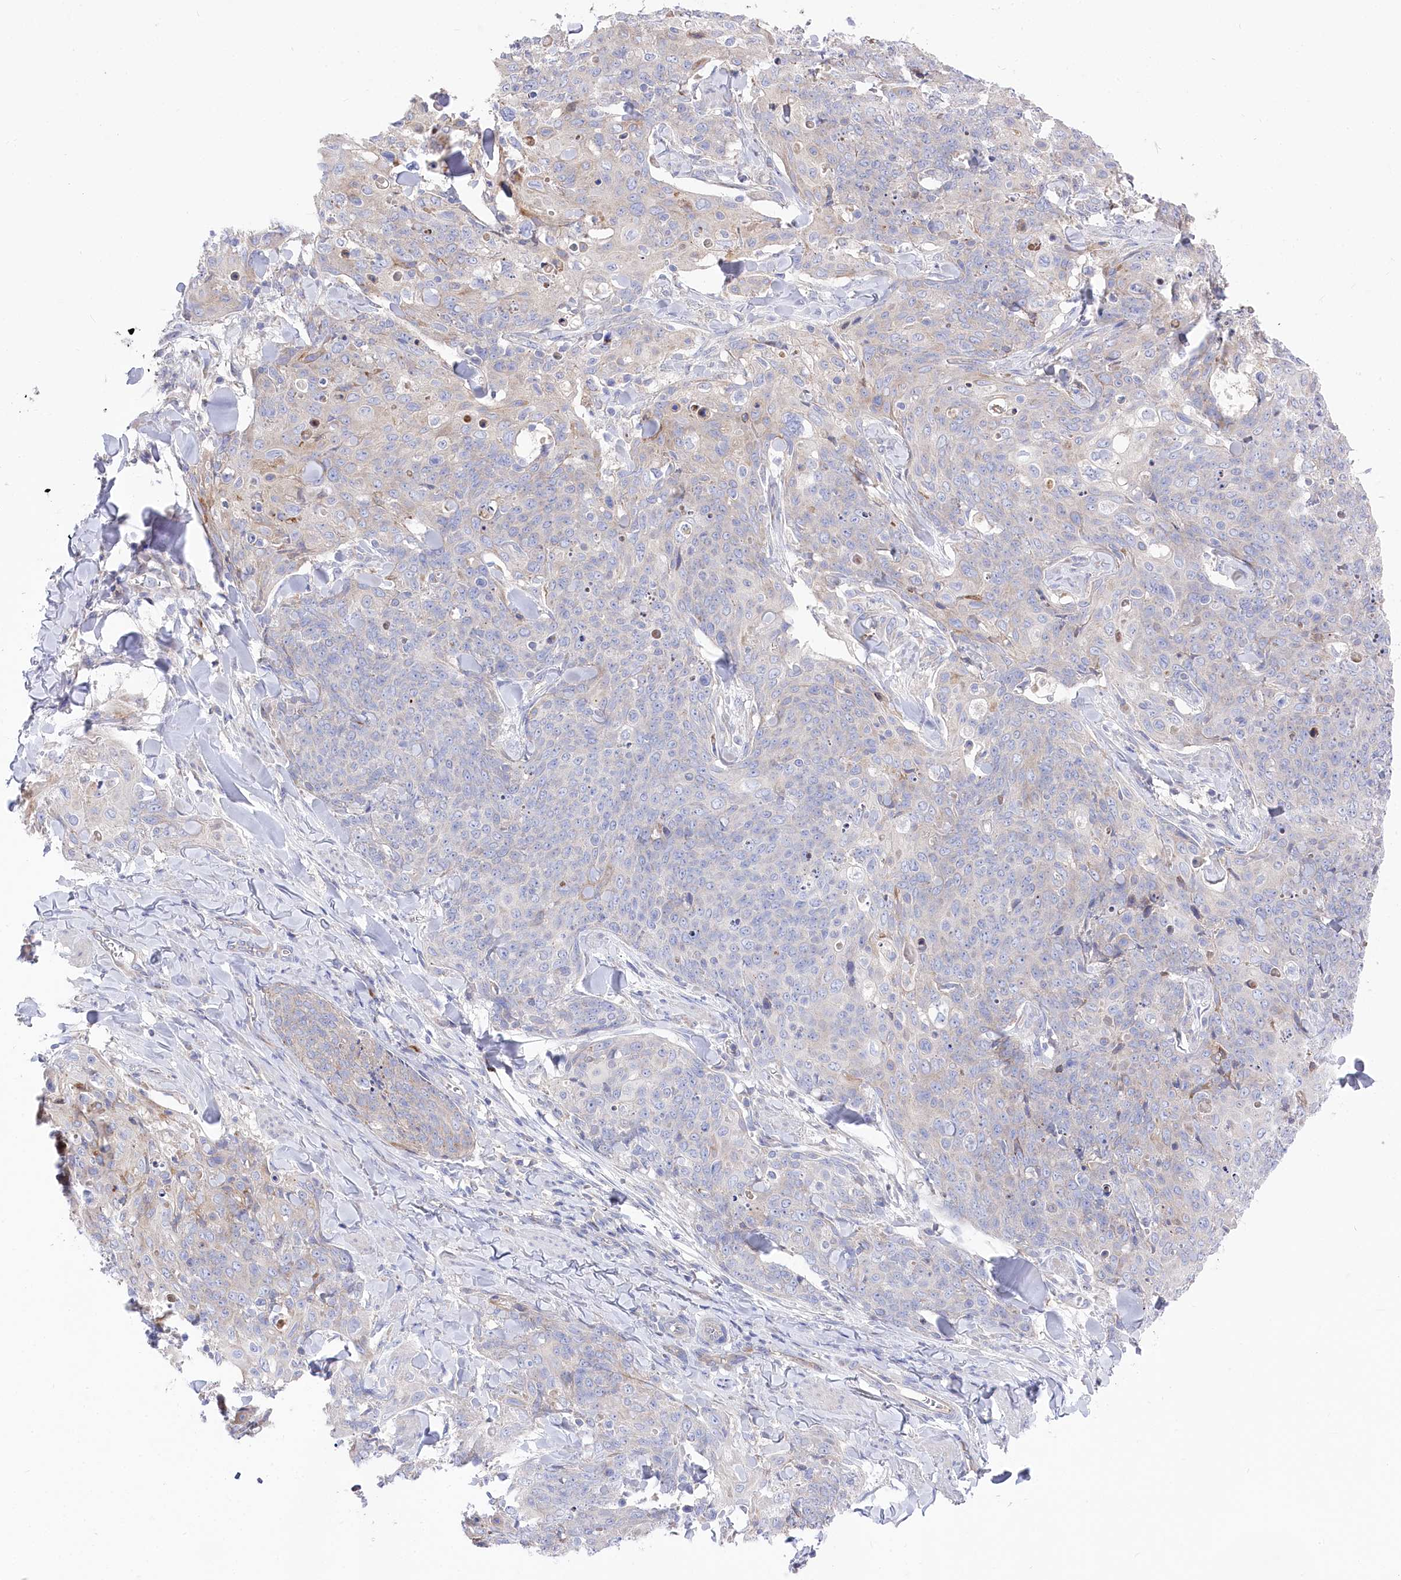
{"staining": {"intensity": "negative", "quantity": "none", "location": "none"}, "tissue": "skin cancer", "cell_type": "Tumor cells", "image_type": "cancer", "snomed": [{"axis": "morphology", "description": "Squamous cell carcinoma, NOS"}, {"axis": "topography", "description": "Skin"}, {"axis": "topography", "description": "Vulva"}], "caption": "Immunohistochemistry (IHC) photomicrograph of human skin cancer (squamous cell carcinoma) stained for a protein (brown), which reveals no staining in tumor cells. (DAB (3,3'-diaminobenzidine) immunohistochemistry (IHC), high magnification).", "gene": "POGLUT1", "patient": {"sex": "female", "age": 85}}